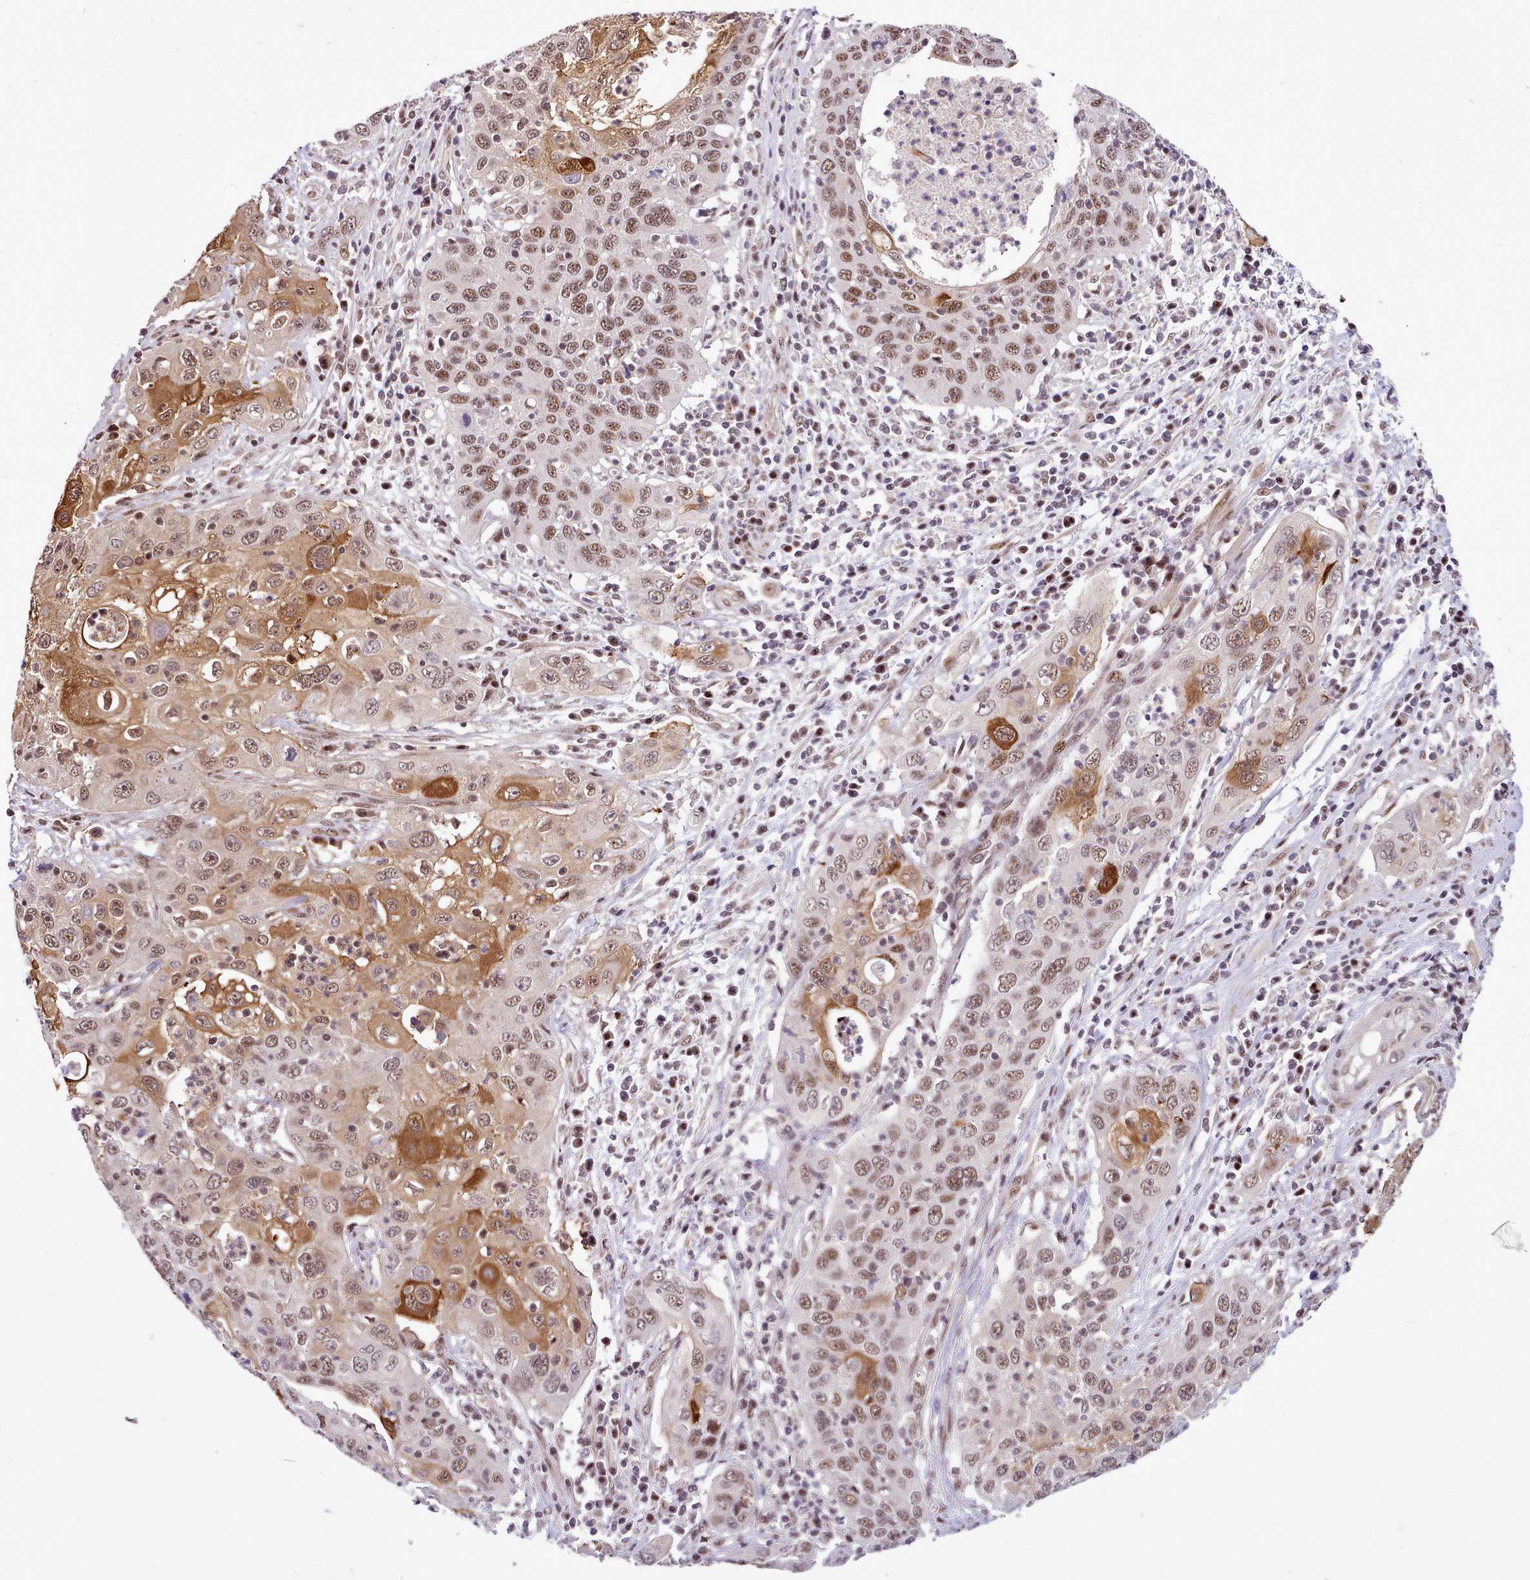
{"staining": {"intensity": "moderate", "quantity": ">75%", "location": "cytoplasmic/membranous,nuclear"}, "tissue": "cervical cancer", "cell_type": "Tumor cells", "image_type": "cancer", "snomed": [{"axis": "morphology", "description": "Squamous cell carcinoma, NOS"}, {"axis": "topography", "description": "Cervix"}], "caption": "IHC (DAB (3,3'-diaminobenzidine)) staining of cervical squamous cell carcinoma shows moderate cytoplasmic/membranous and nuclear protein expression in approximately >75% of tumor cells.", "gene": "HOXB7", "patient": {"sex": "female", "age": 36}}